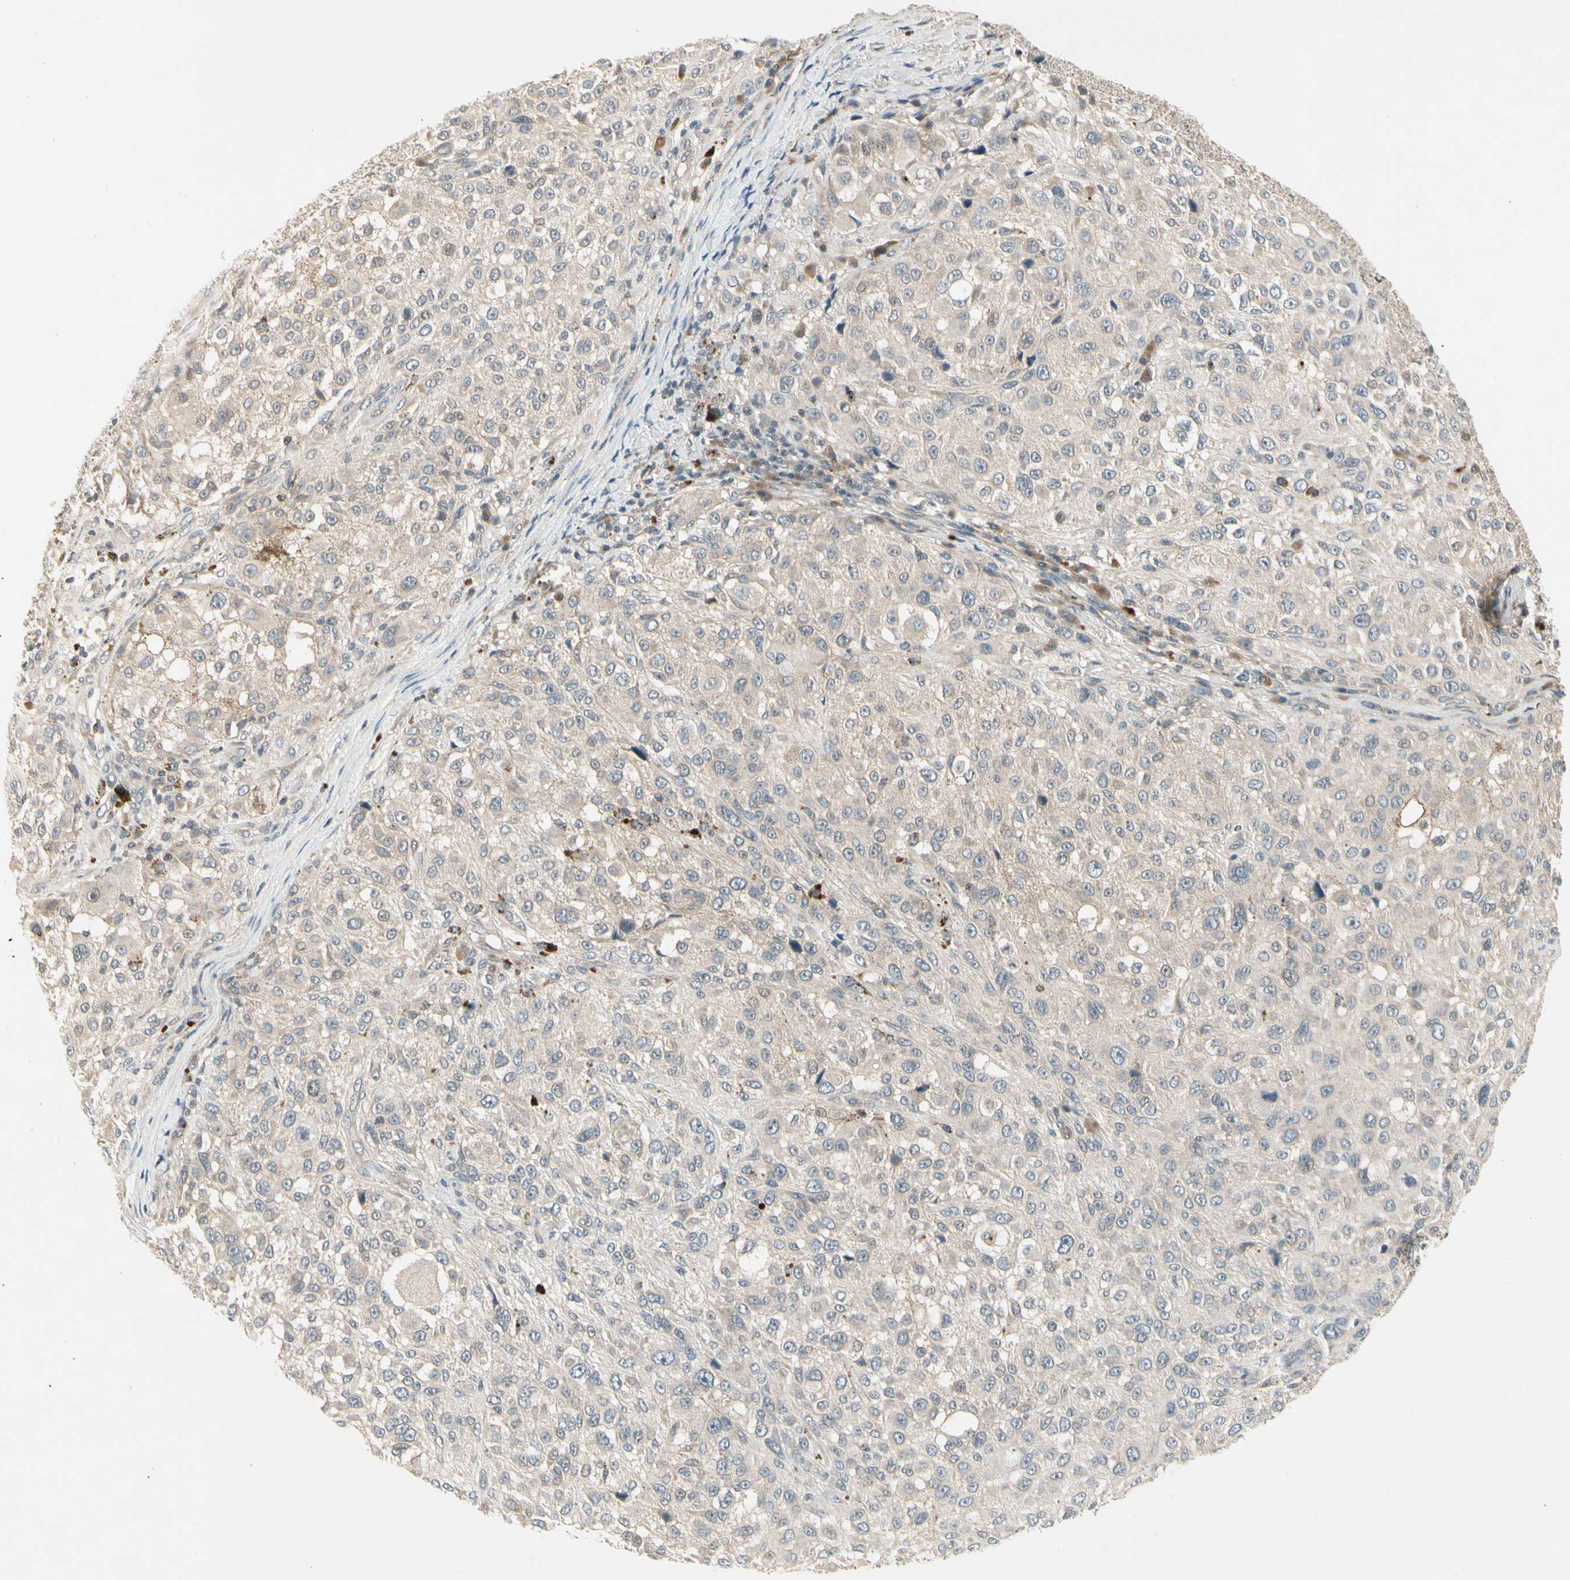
{"staining": {"intensity": "weak", "quantity": "<25%", "location": "cytoplasmic/membranous"}, "tissue": "melanoma", "cell_type": "Tumor cells", "image_type": "cancer", "snomed": [{"axis": "morphology", "description": "Necrosis, NOS"}, {"axis": "morphology", "description": "Malignant melanoma, NOS"}, {"axis": "topography", "description": "Skin"}], "caption": "Immunohistochemistry (IHC) photomicrograph of neoplastic tissue: malignant melanoma stained with DAB (3,3'-diaminobenzidine) displays no significant protein positivity in tumor cells. Nuclei are stained in blue.", "gene": "CCL4", "patient": {"sex": "female", "age": 87}}